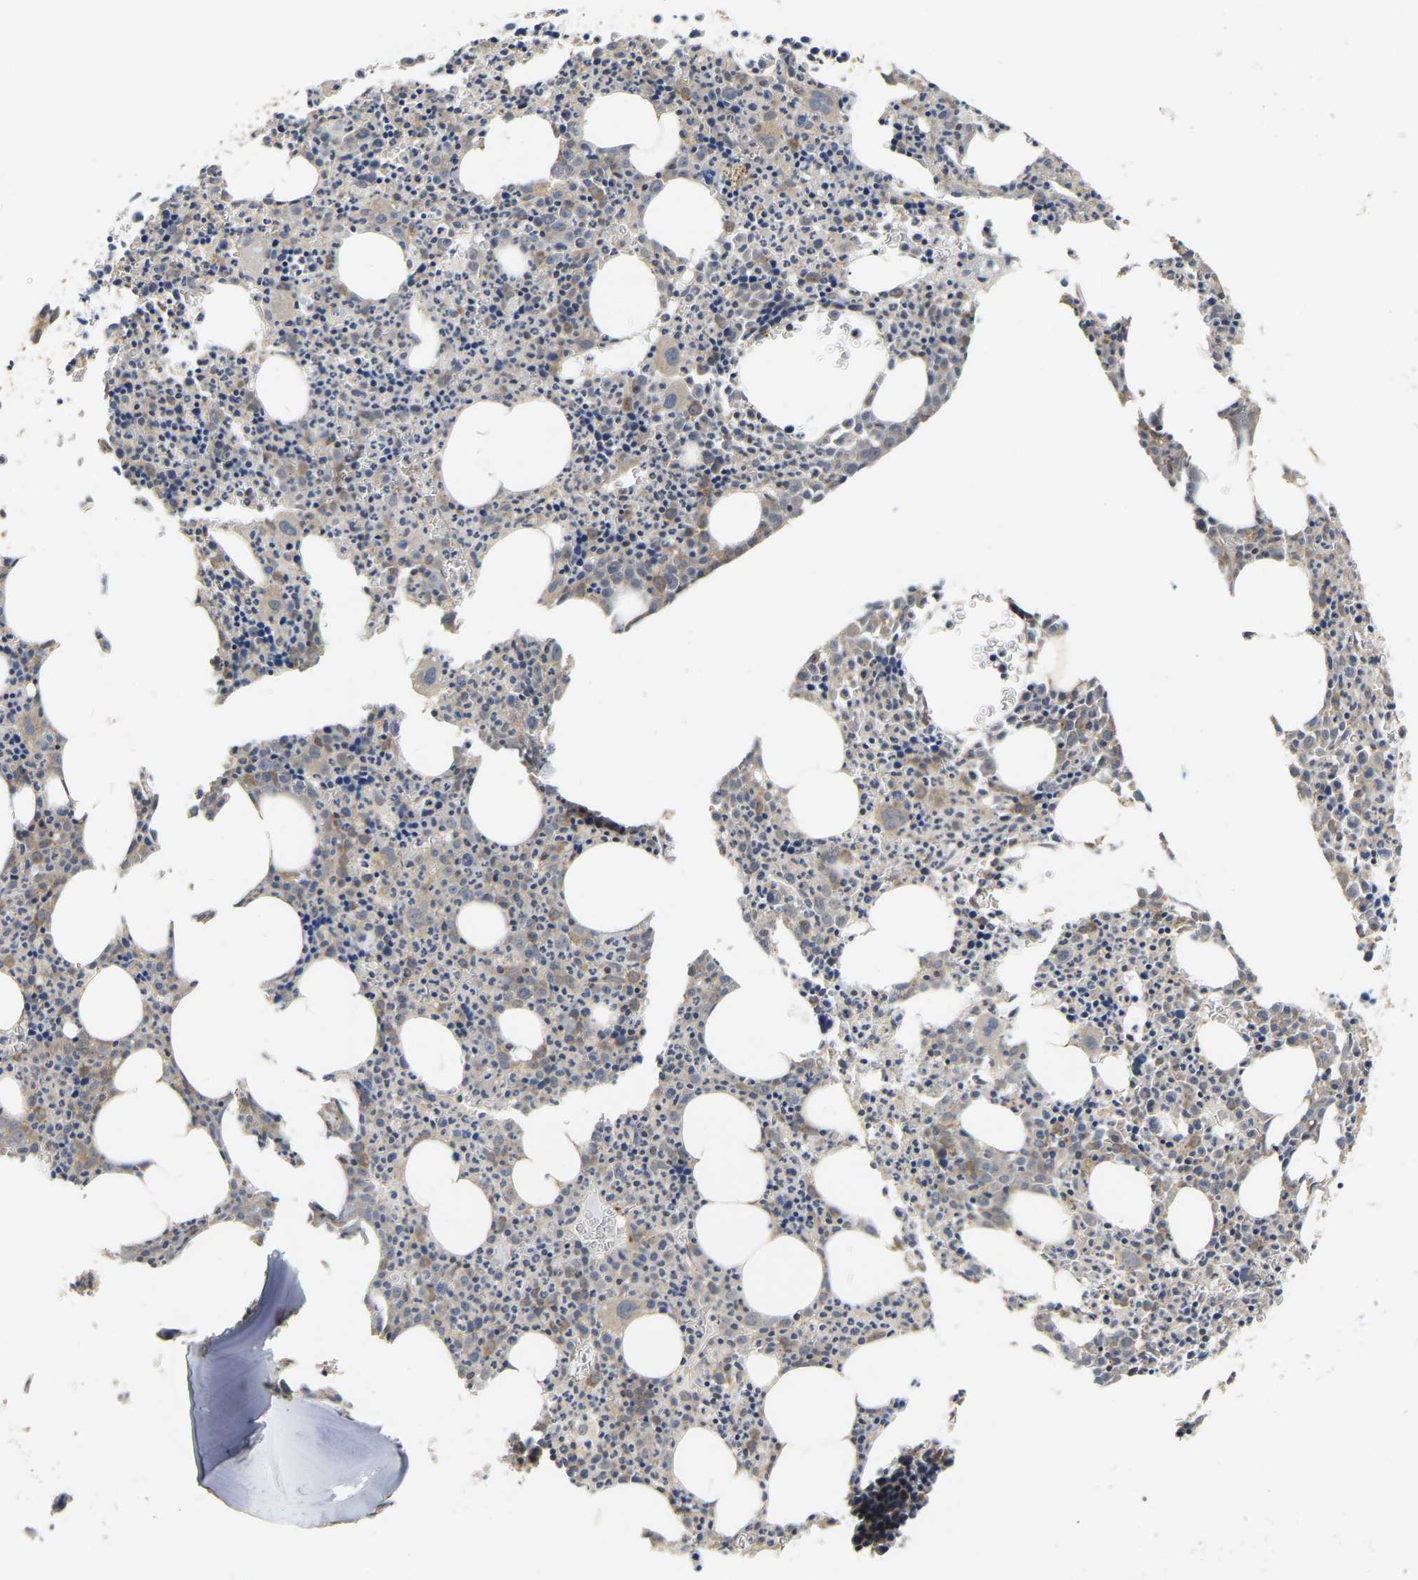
{"staining": {"intensity": "moderate", "quantity": "<25%", "location": "cytoplasmic/membranous"}, "tissue": "bone marrow", "cell_type": "Hematopoietic cells", "image_type": "normal", "snomed": [{"axis": "morphology", "description": "Normal tissue, NOS"}, {"axis": "morphology", "description": "Inflammation, NOS"}, {"axis": "topography", "description": "Bone marrow"}], "caption": "Brown immunohistochemical staining in unremarkable human bone marrow exhibits moderate cytoplasmic/membranous staining in approximately <25% of hematopoietic cells. (DAB (3,3'-diaminobenzidine) IHC with brightfield microscopy, high magnification).", "gene": "RUVBL1", "patient": {"sex": "male", "age": 31}}